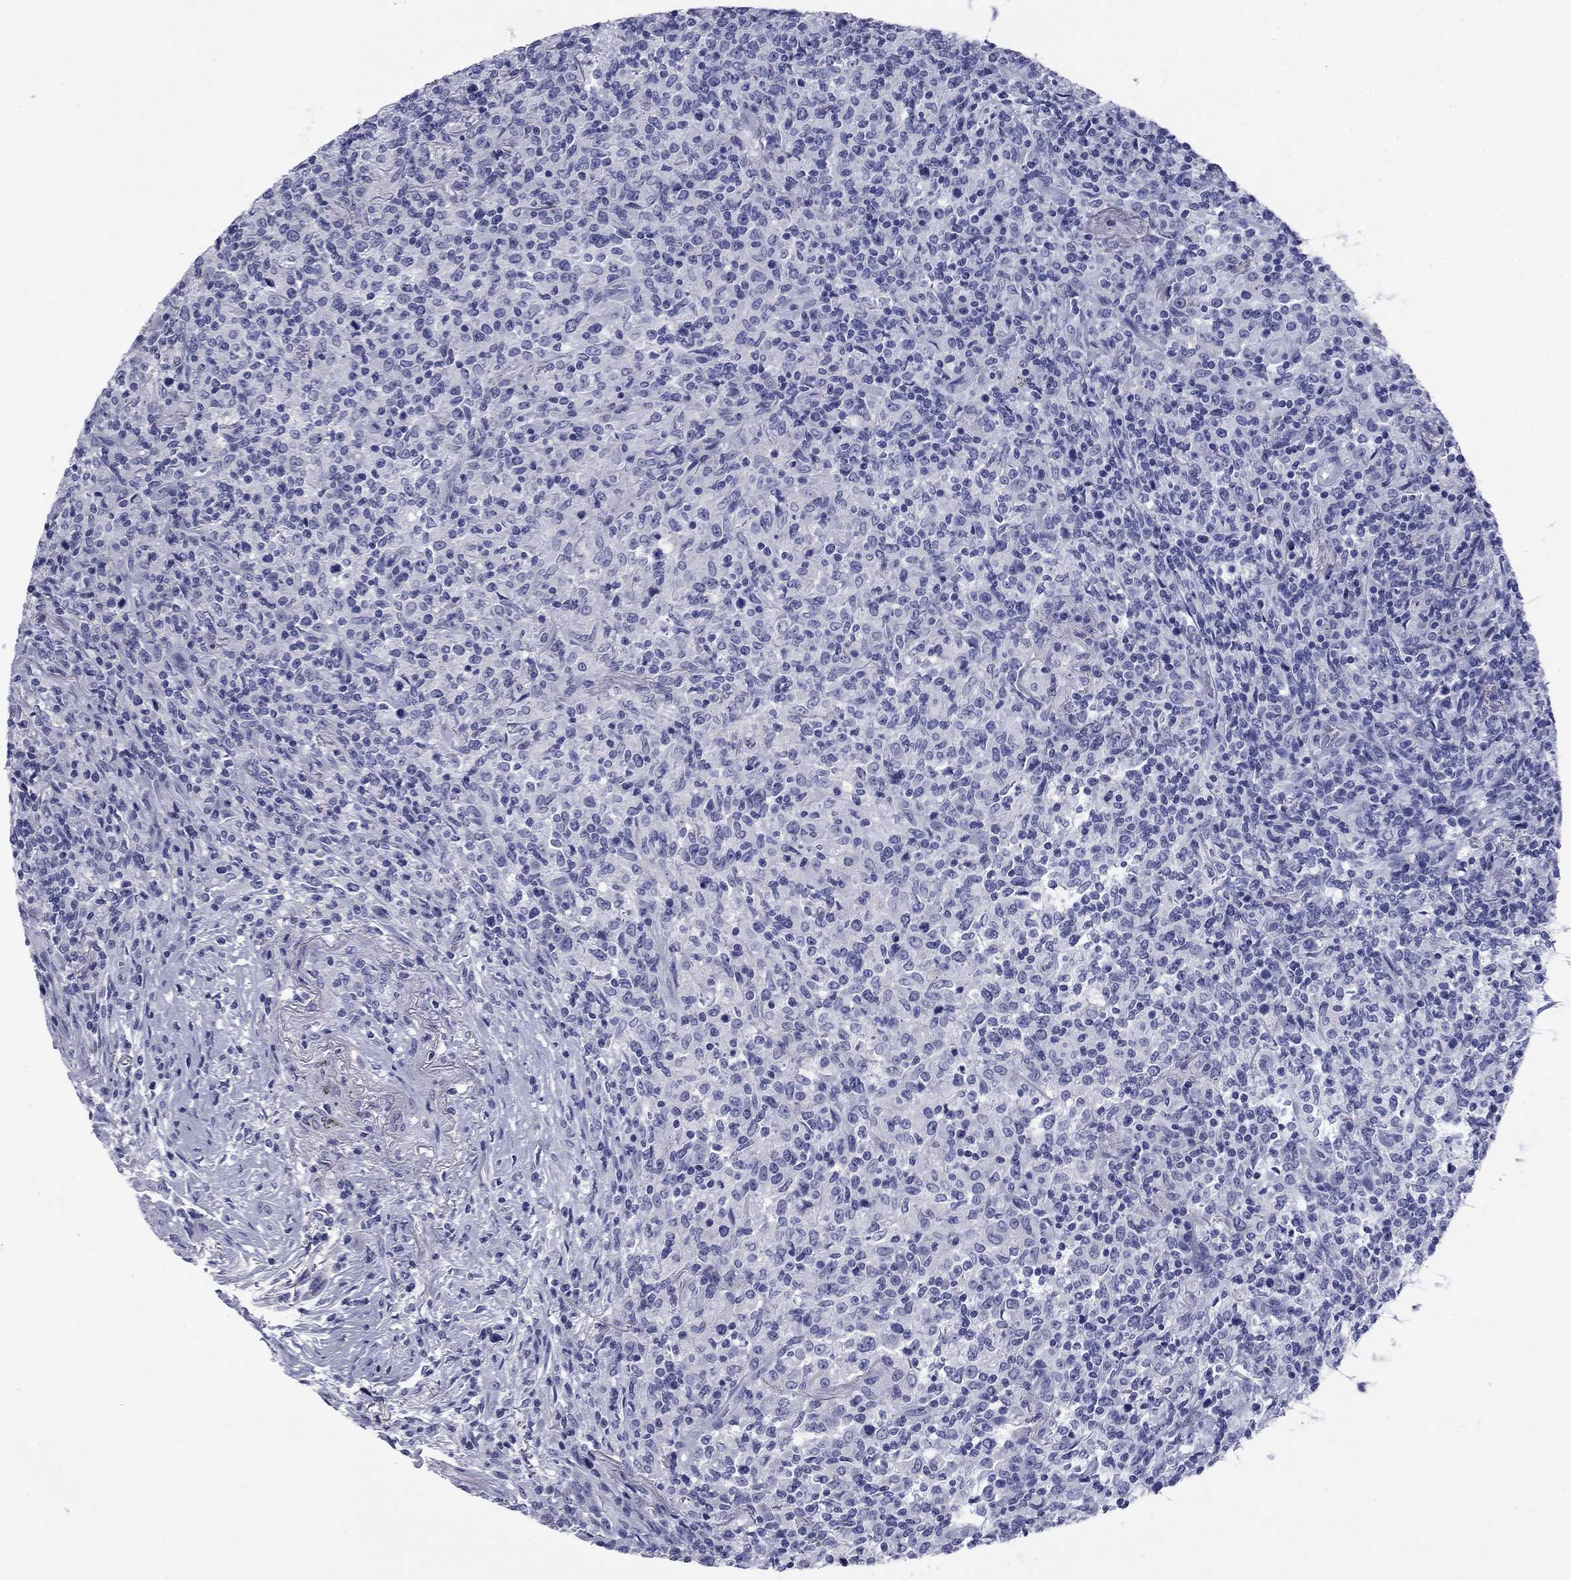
{"staining": {"intensity": "negative", "quantity": "none", "location": "none"}, "tissue": "lymphoma", "cell_type": "Tumor cells", "image_type": "cancer", "snomed": [{"axis": "morphology", "description": "Malignant lymphoma, non-Hodgkin's type, High grade"}, {"axis": "topography", "description": "Lung"}], "caption": "The image demonstrates no significant staining in tumor cells of malignant lymphoma, non-Hodgkin's type (high-grade).", "gene": "NPPA", "patient": {"sex": "male", "age": 79}}